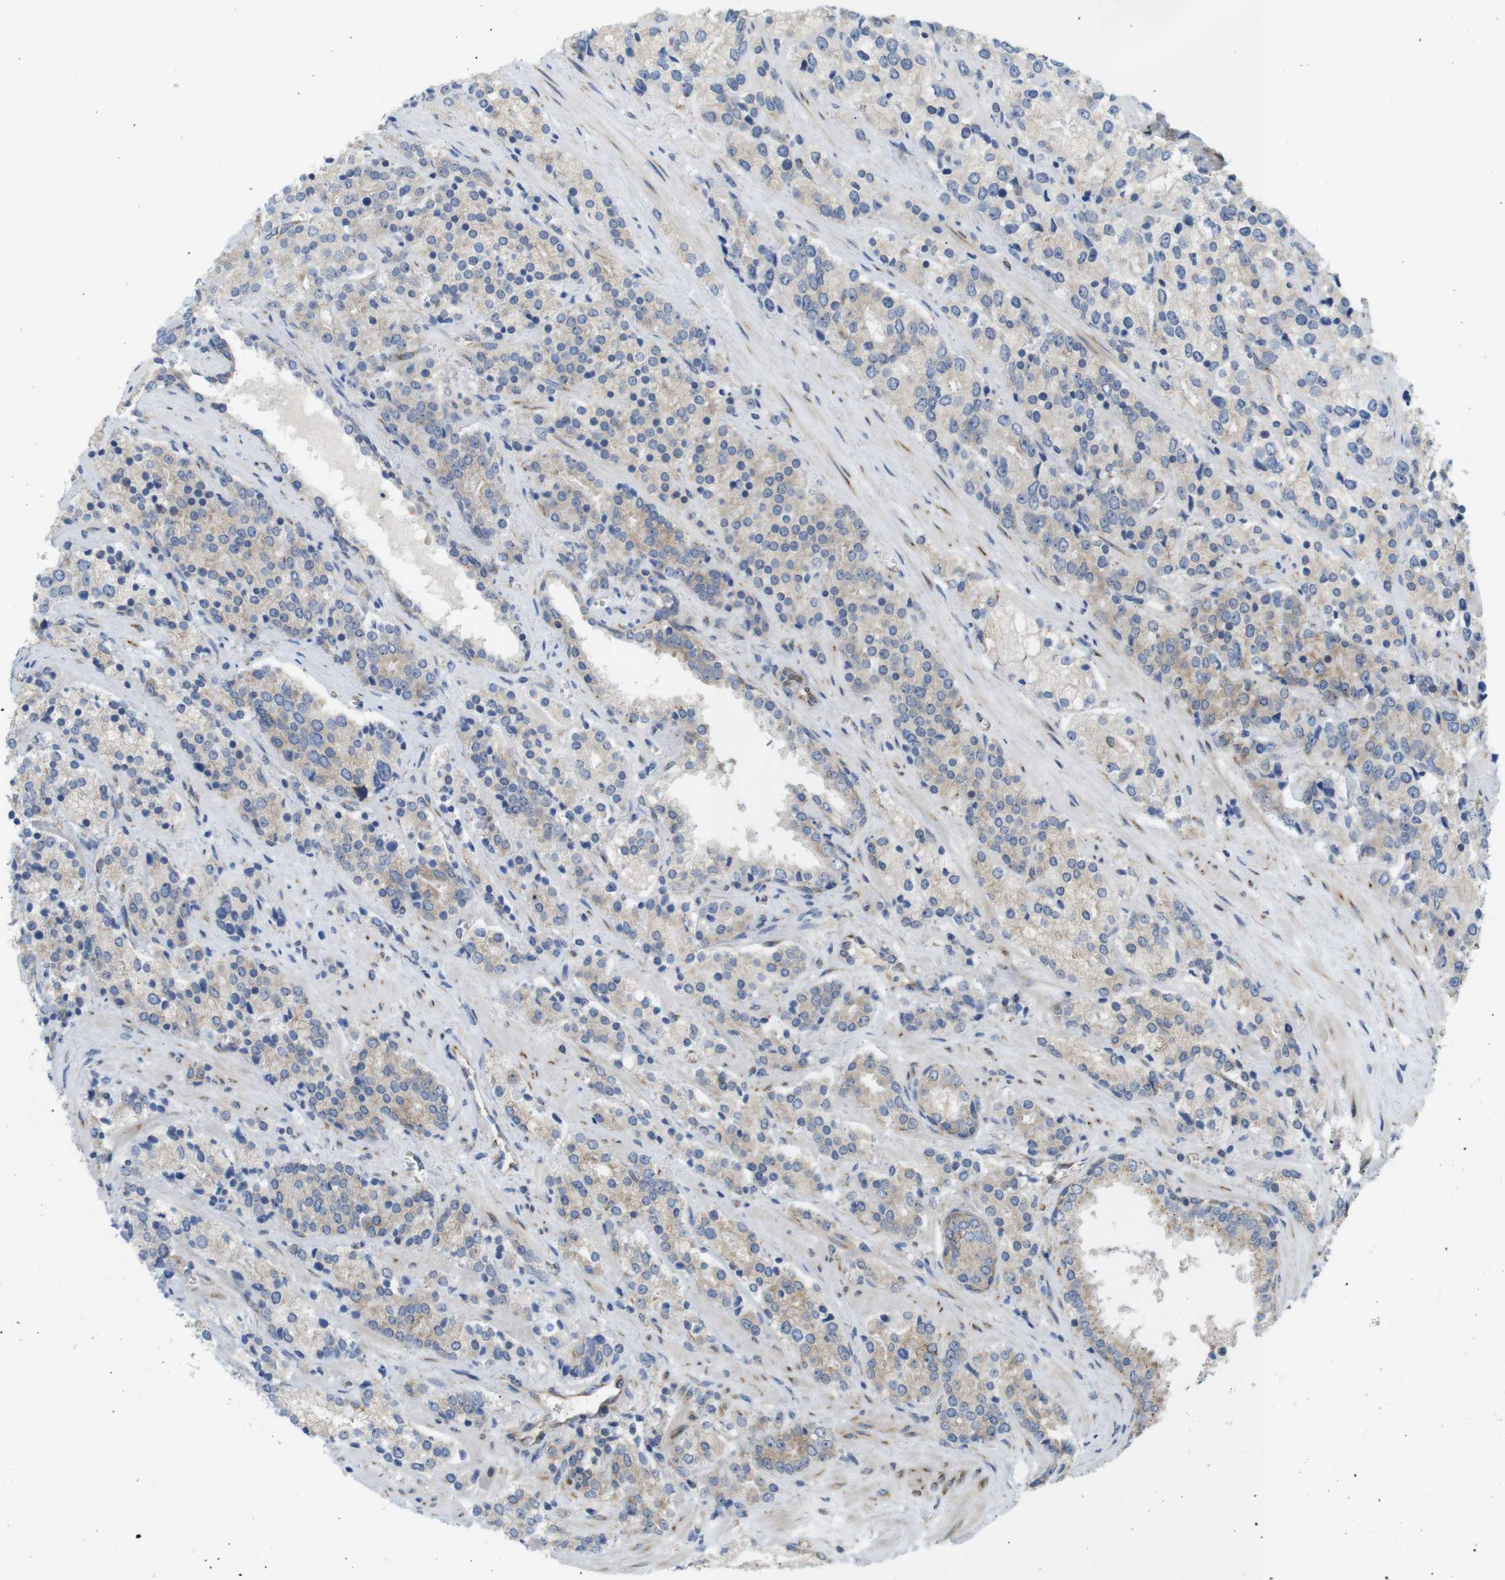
{"staining": {"intensity": "weak", "quantity": ">75%", "location": "cytoplasmic/membranous"}, "tissue": "prostate cancer", "cell_type": "Tumor cells", "image_type": "cancer", "snomed": [{"axis": "morphology", "description": "Adenocarcinoma, High grade"}, {"axis": "topography", "description": "Prostate"}], "caption": "Human high-grade adenocarcinoma (prostate) stained with a protein marker reveals weak staining in tumor cells.", "gene": "PCNX2", "patient": {"sex": "male", "age": 71}}